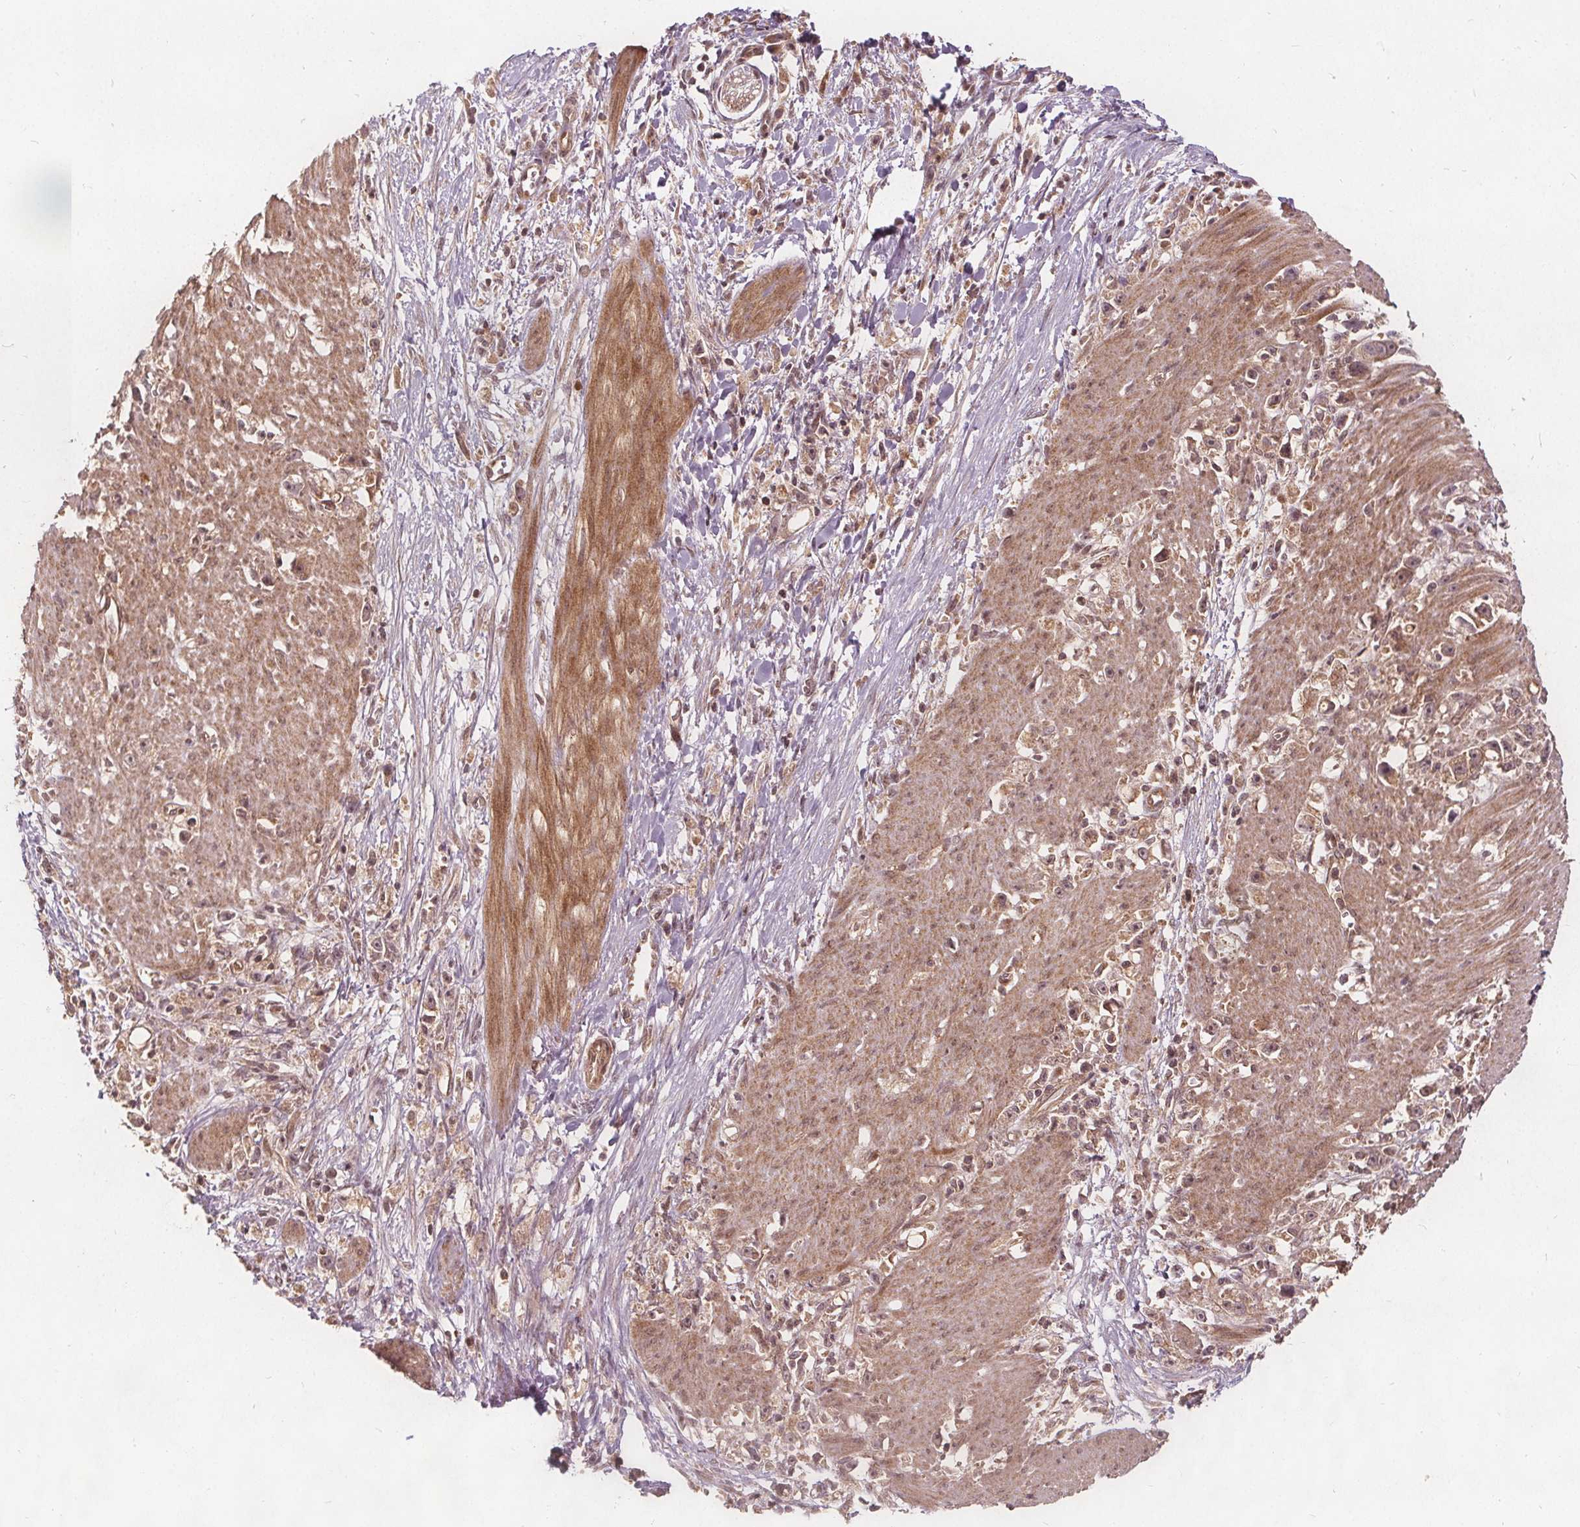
{"staining": {"intensity": "moderate", "quantity": ">75%", "location": "cytoplasmic/membranous,nuclear"}, "tissue": "stomach cancer", "cell_type": "Tumor cells", "image_type": "cancer", "snomed": [{"axis": "morphology", "description": "Adenocarcinoma, NOS"}, {"axis": "topography", "description": "Stomach"}], "caption": "DAB (3,3'-diaminobenzidine) immunohistochemical staining of human stomach adenocarcinoma exhibits moderate cytoplasmic/membranous and nuclear protein positivity in approximately >75% of tumor cells.", "gene": "PPP1CB", "patient": {"sex": "female", "age": 59}}